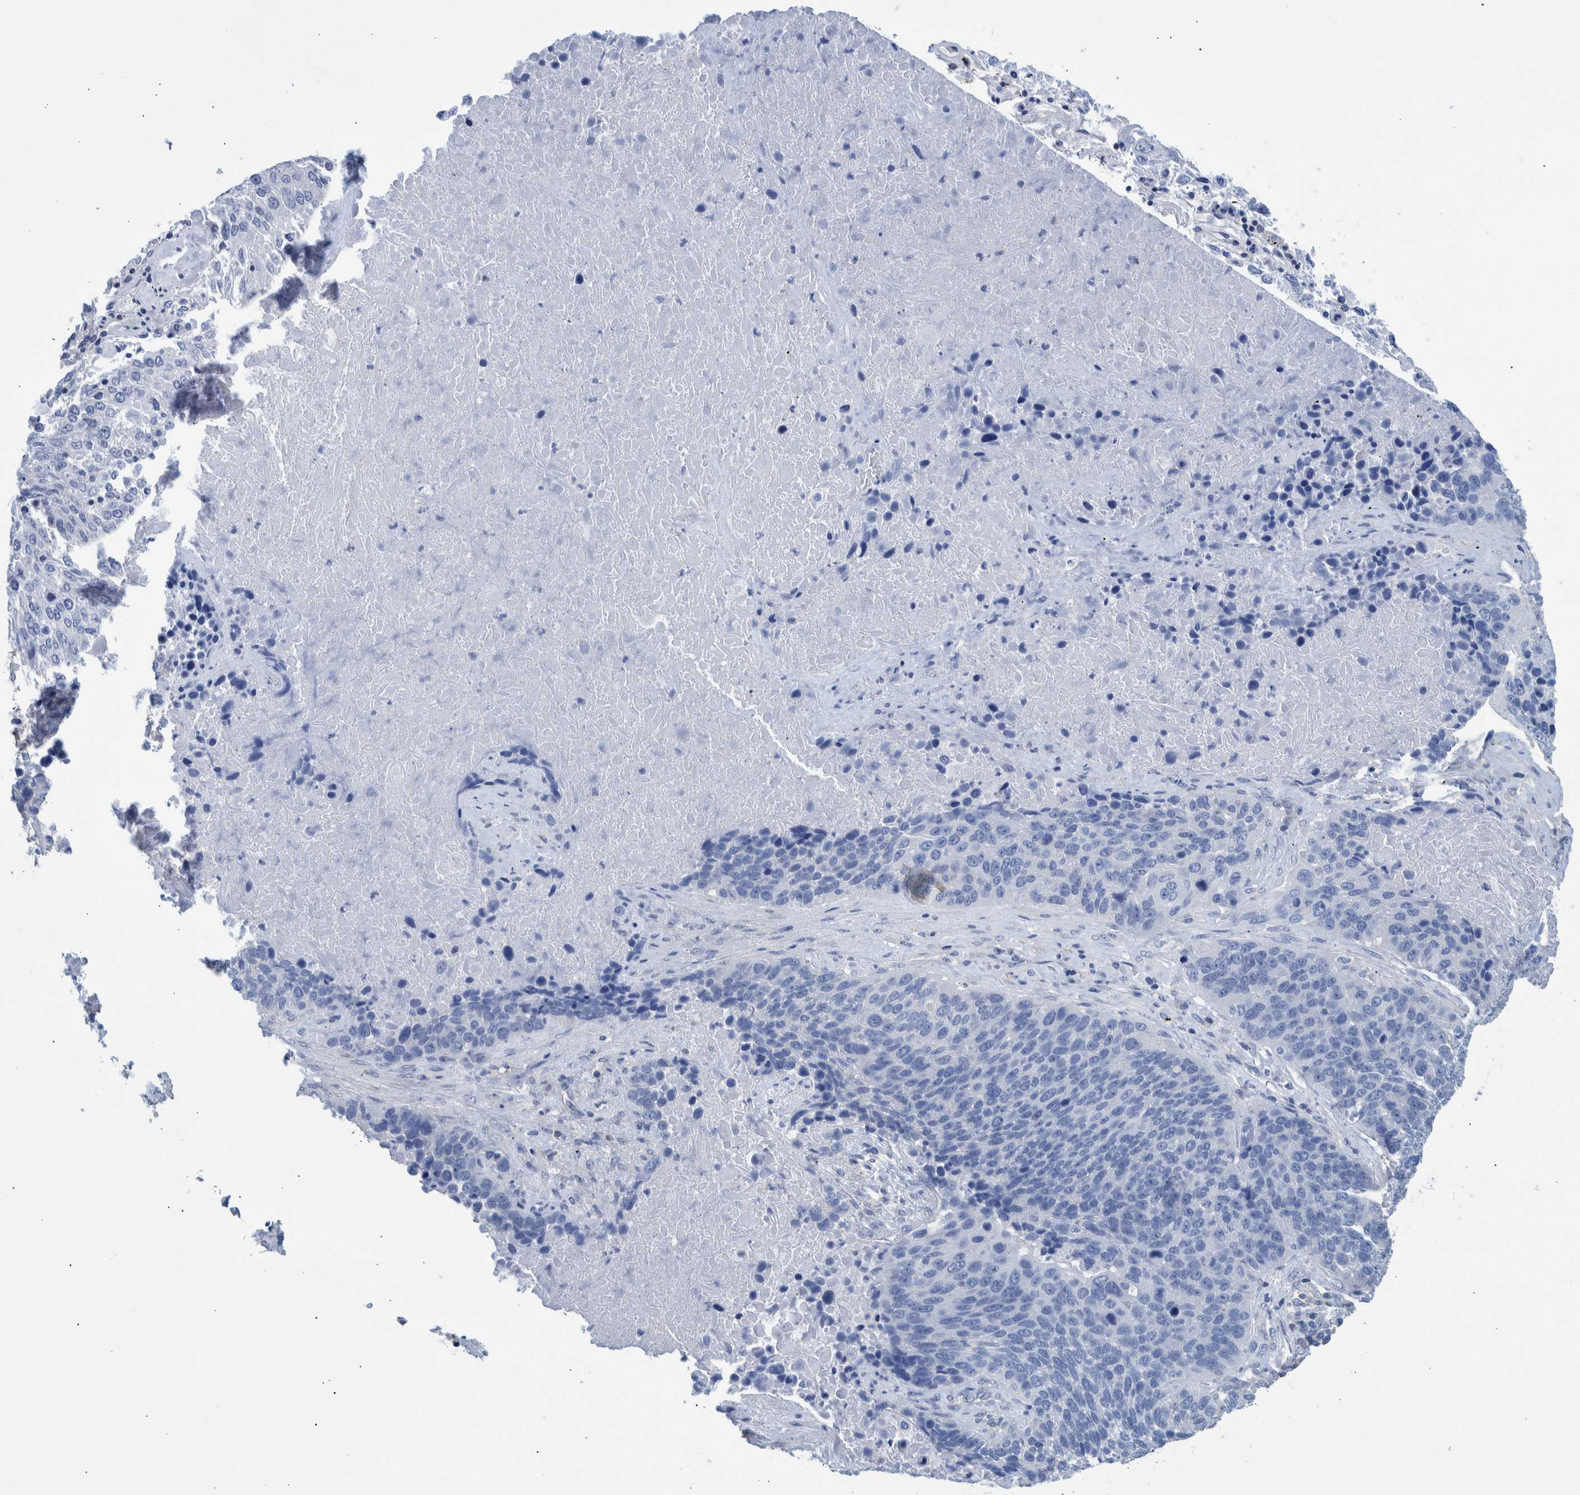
{"staining": {"intensity": "negative", "quantity": "none", "location": "none"}, "tissue": "lung cancer", "cell_type": "Tumor cells", "image_type": "cancer", "snomed": [{"axis": "morphology", "description": "Squamous cell carcinoma, NOS"}, {"axis": "topography", "description": "Lung"}], "caption": "Immunohistochemistry (IHC) image of neoplastic tissue: human lung cancer (squamous cell carcinoma) stained with DAB (3,3'-diaminobenzidine) reveals no significant protein expression in tumor cells.", "gene": "PPP3CC", "patient": {"sex": "male", "age": 65}}